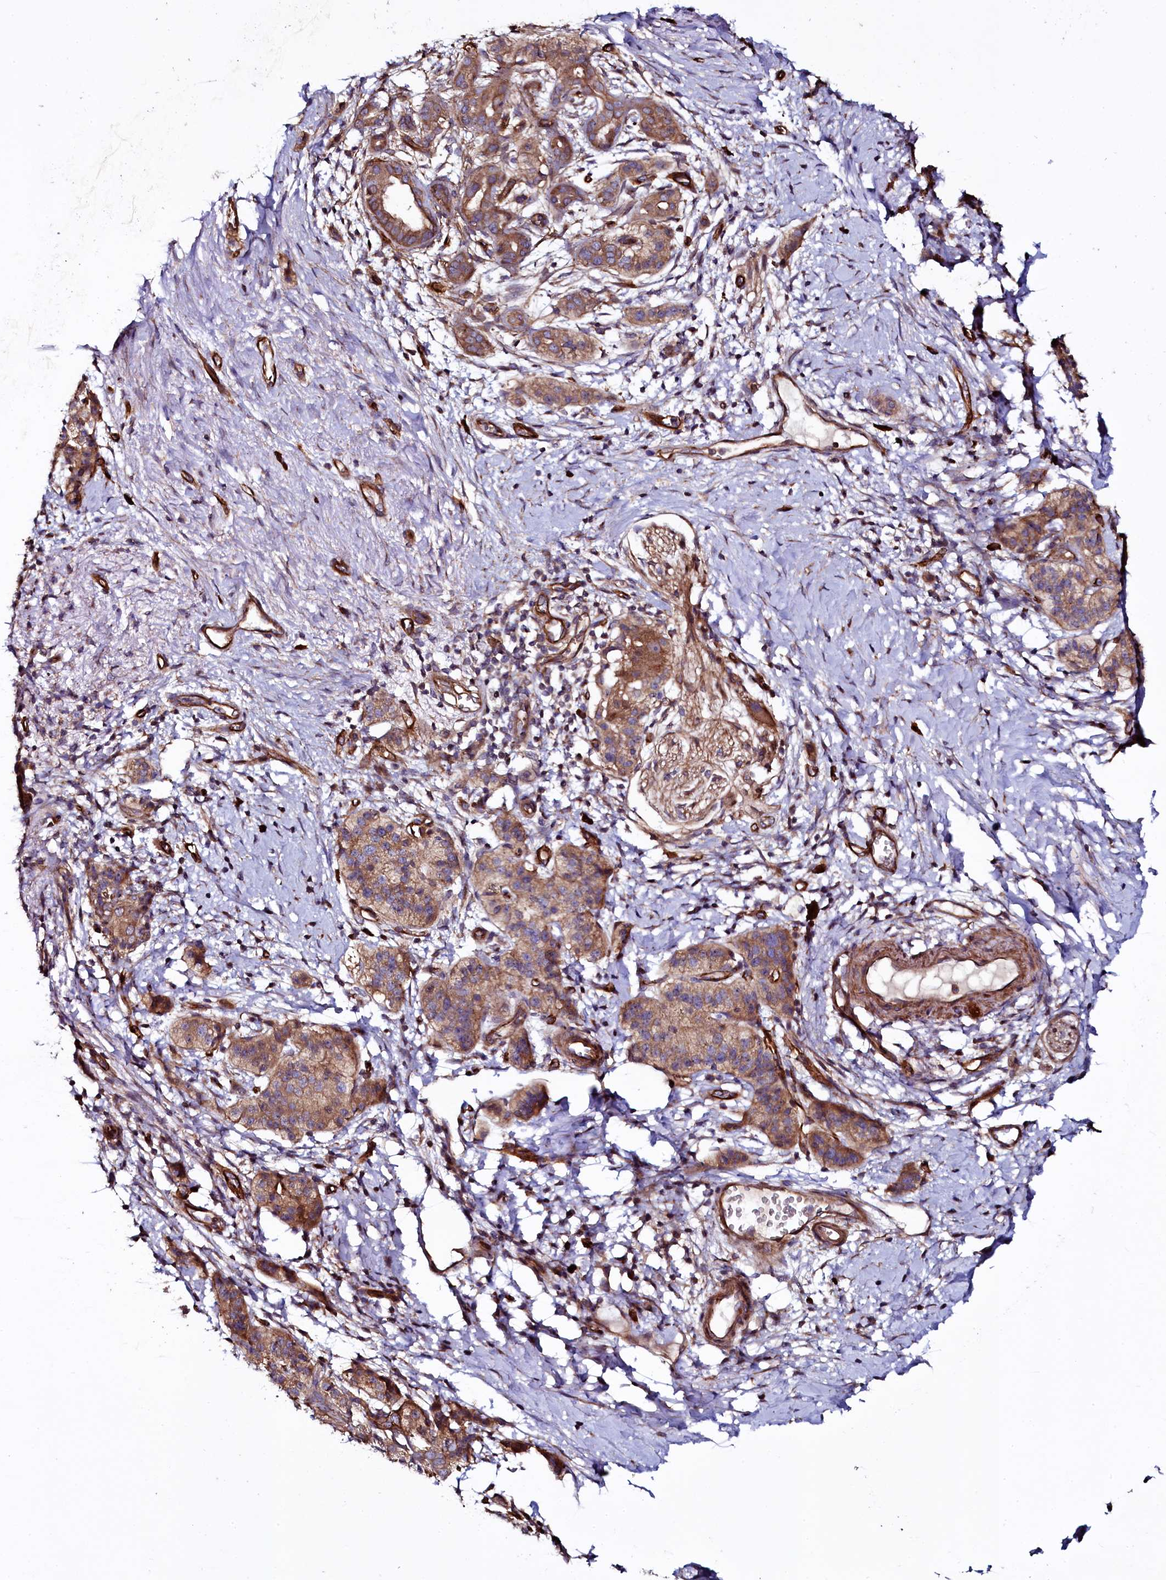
{"staining": {"intensity": "moderate", "quantity": ">75%", "location": "cytoplasmic/membranous"}, "tissue": "pancreatic cancer", "cell_type": "Tumor cells", "image_type": "cancer", "snomed": [{"axis": "morphology", "description": "Adenocarcinoma, NOS"}, {"axis": "topography", "description": "Pancreas"}], "caption": "Pancreatic adenocarcinoma stained with a brown dye displays moderate cytoplasmic/membranous positive positivity in about >75% of tumor cells.", "gene": "USPL1", "patient": {"sex": "male", "age": 50}}